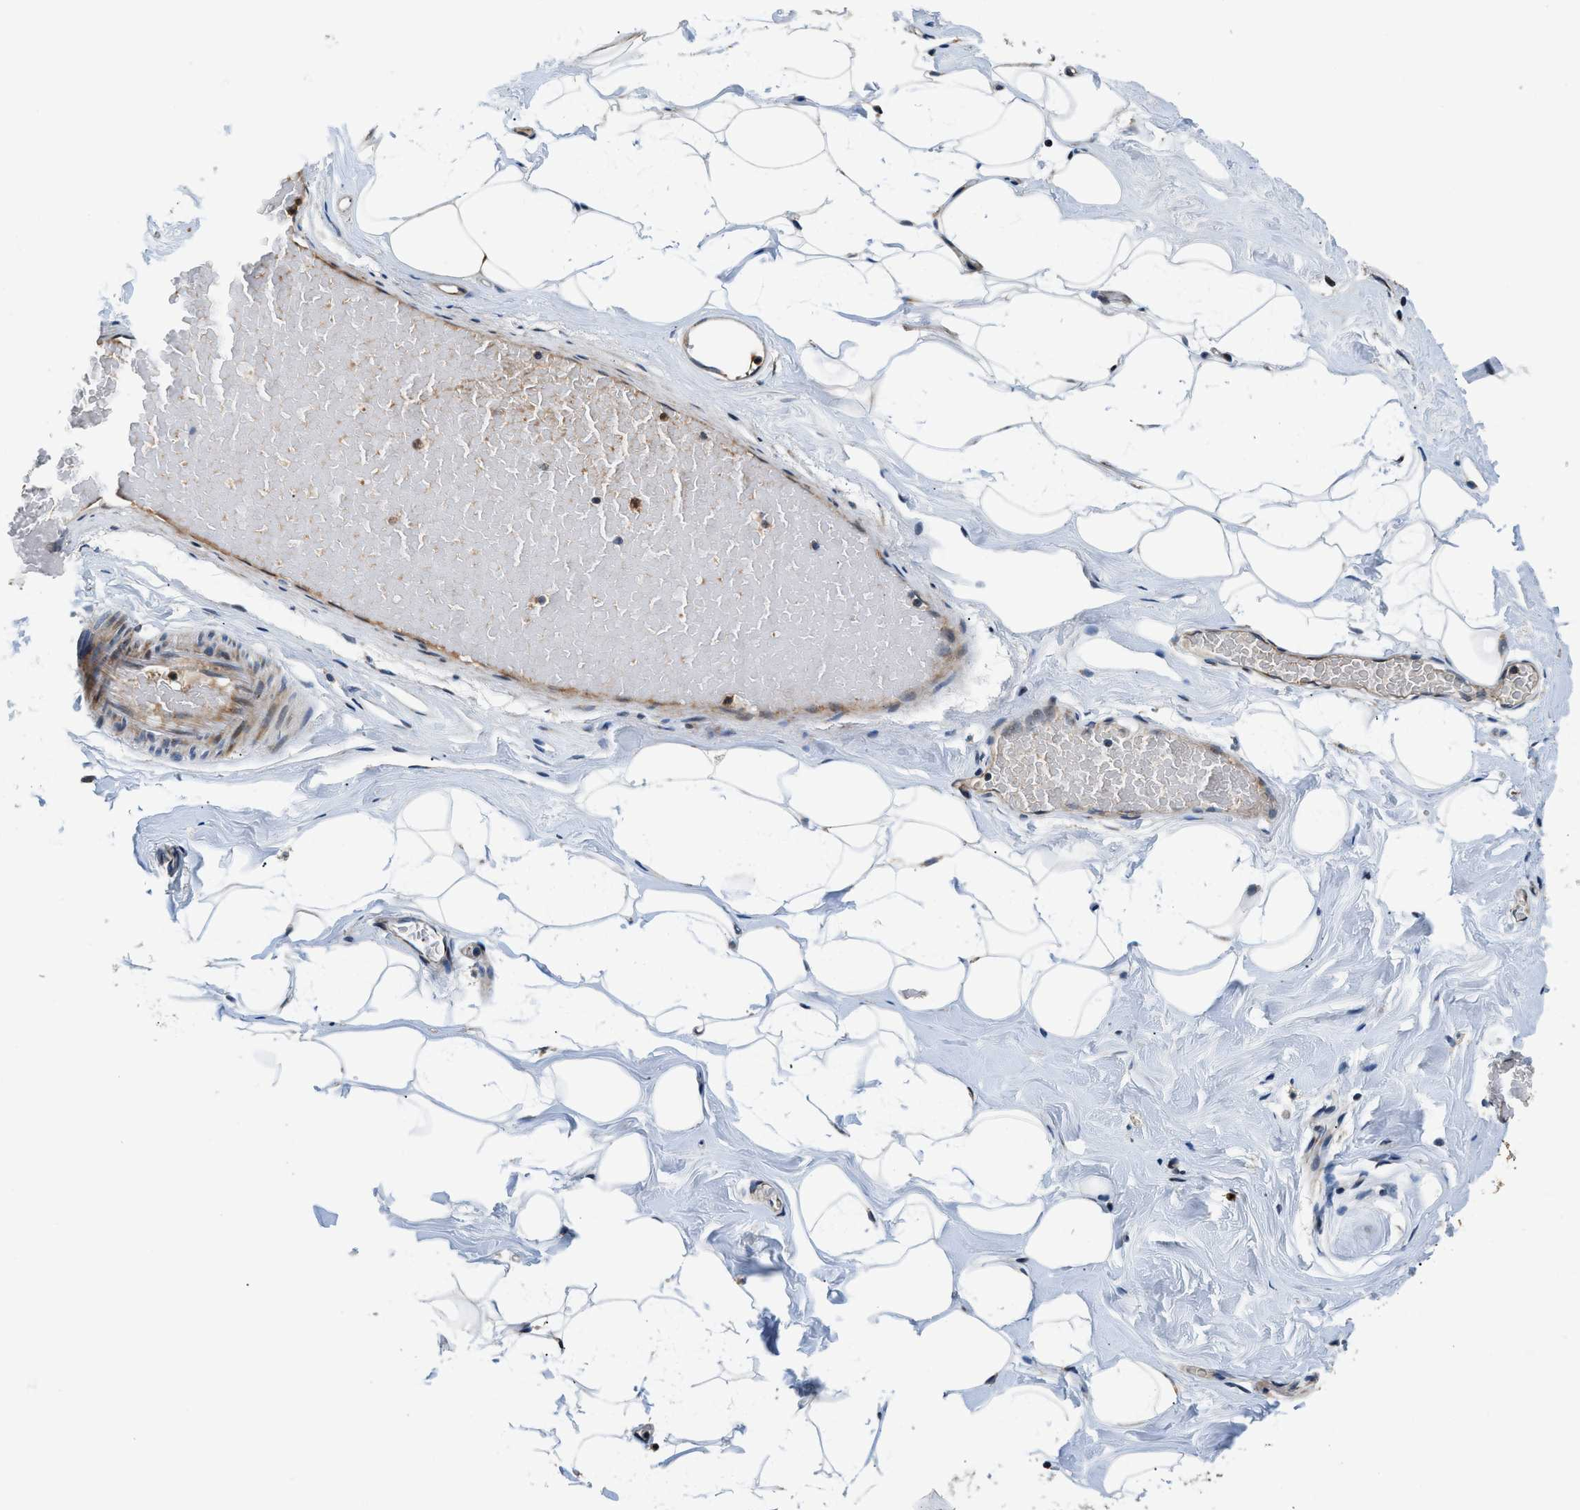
{"staining": {"intensity": "weak", "quantity": ">75%", "location": "cytoplasmic/membranous"}, "tissue": "breast", "cell_type": "Adipocytes", "image_type": "normal", "snomed": [{"axis": "morphology", "description": "Normal tissue, NOS"}, {"axis": "topography", "description": "Breast"}], "caption": "Normal breast was stained to show a protein in brown. There is low levels of weak cytoplasmic/membranous positivity in approximately >75% of adipocytes. (brown staining indicates protein expression, while blue staining denotes nuclei).", "gene": "FUT8", "patient": {"sex": "female", "age": 75}}